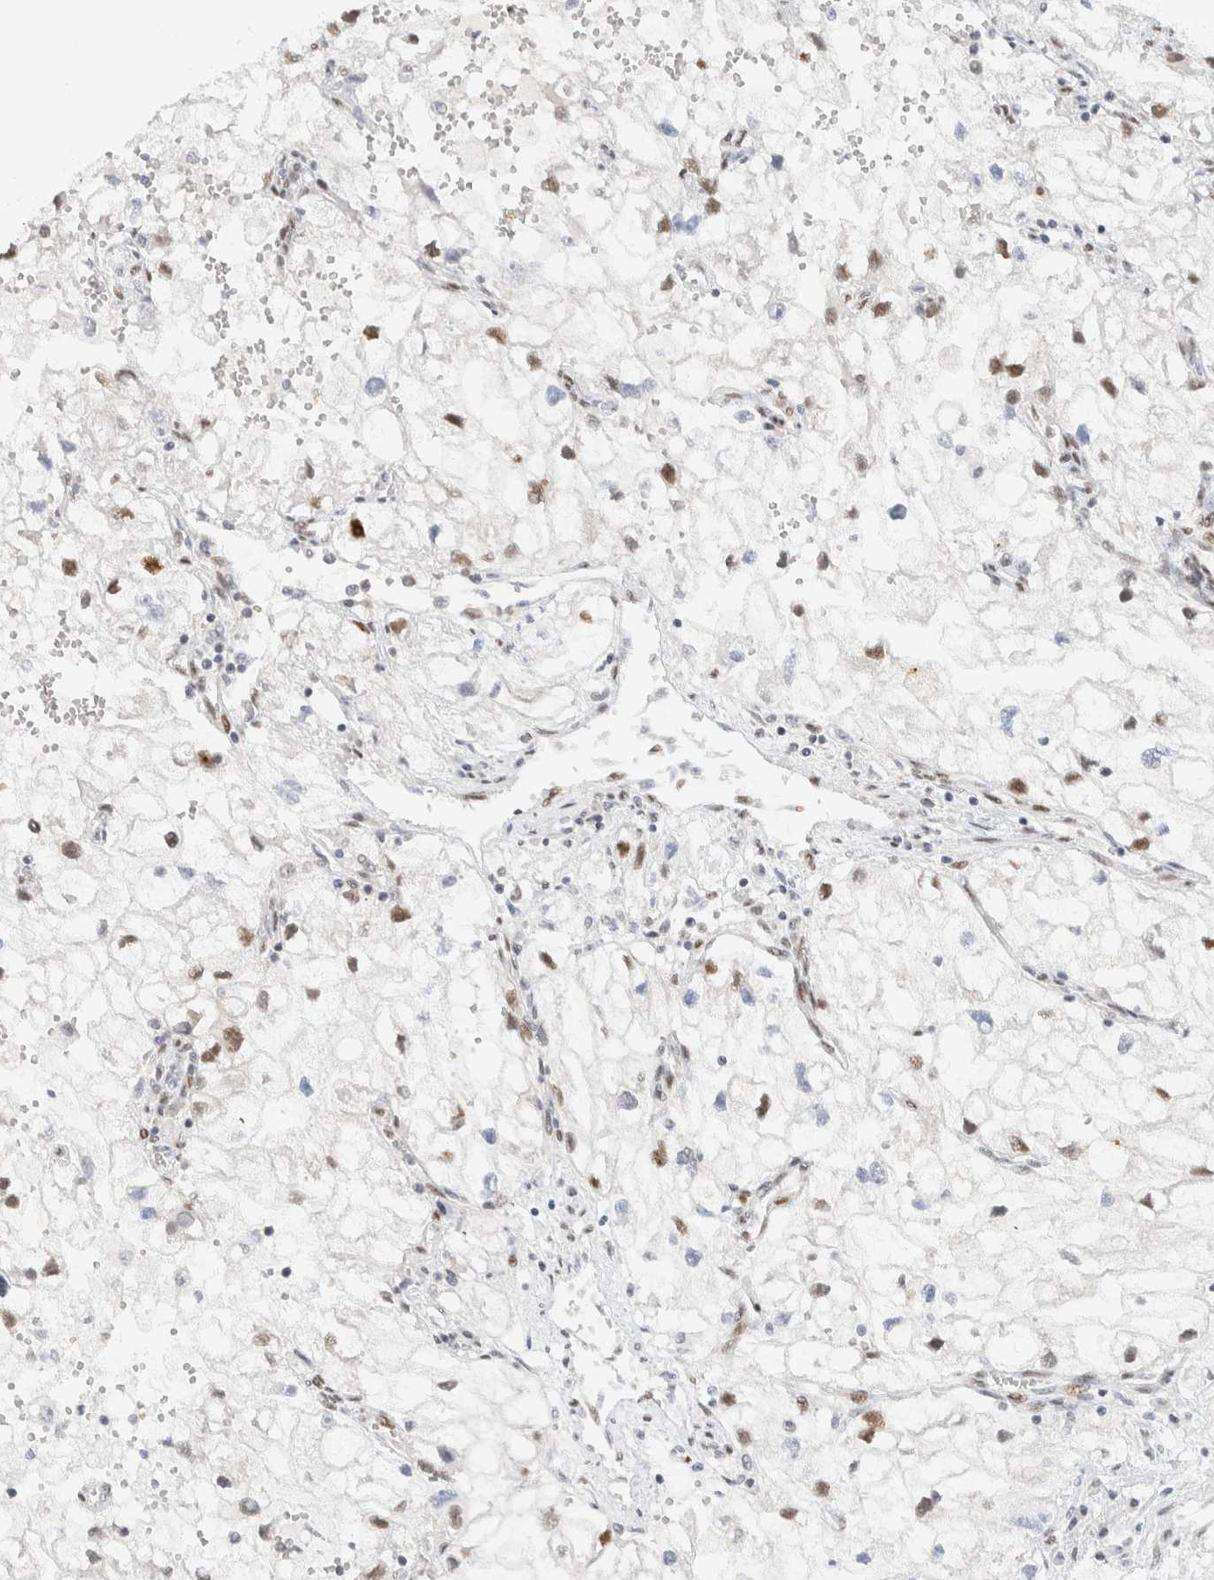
{"staining": {"intensity": "moderate", "quantity": "25%-75%", "location": "nuclear"}, "tissue": "renal cancer", "cell_type": "Tumor cells", "image_type": "cancer", "snomed": [{"axis": "morphology", "description": "Adenocarcinoma, NOS"}, {"axis": "topography", "description": "Kidney"}], "caption": "Moderate nuclear positivity for a protein is identified in about 25%-75% of tumor cells of renal adenocarcinoma using immunohistochemistry.", "gene": "ZNF683", "patient": {"sex": "female", "age": 70}}